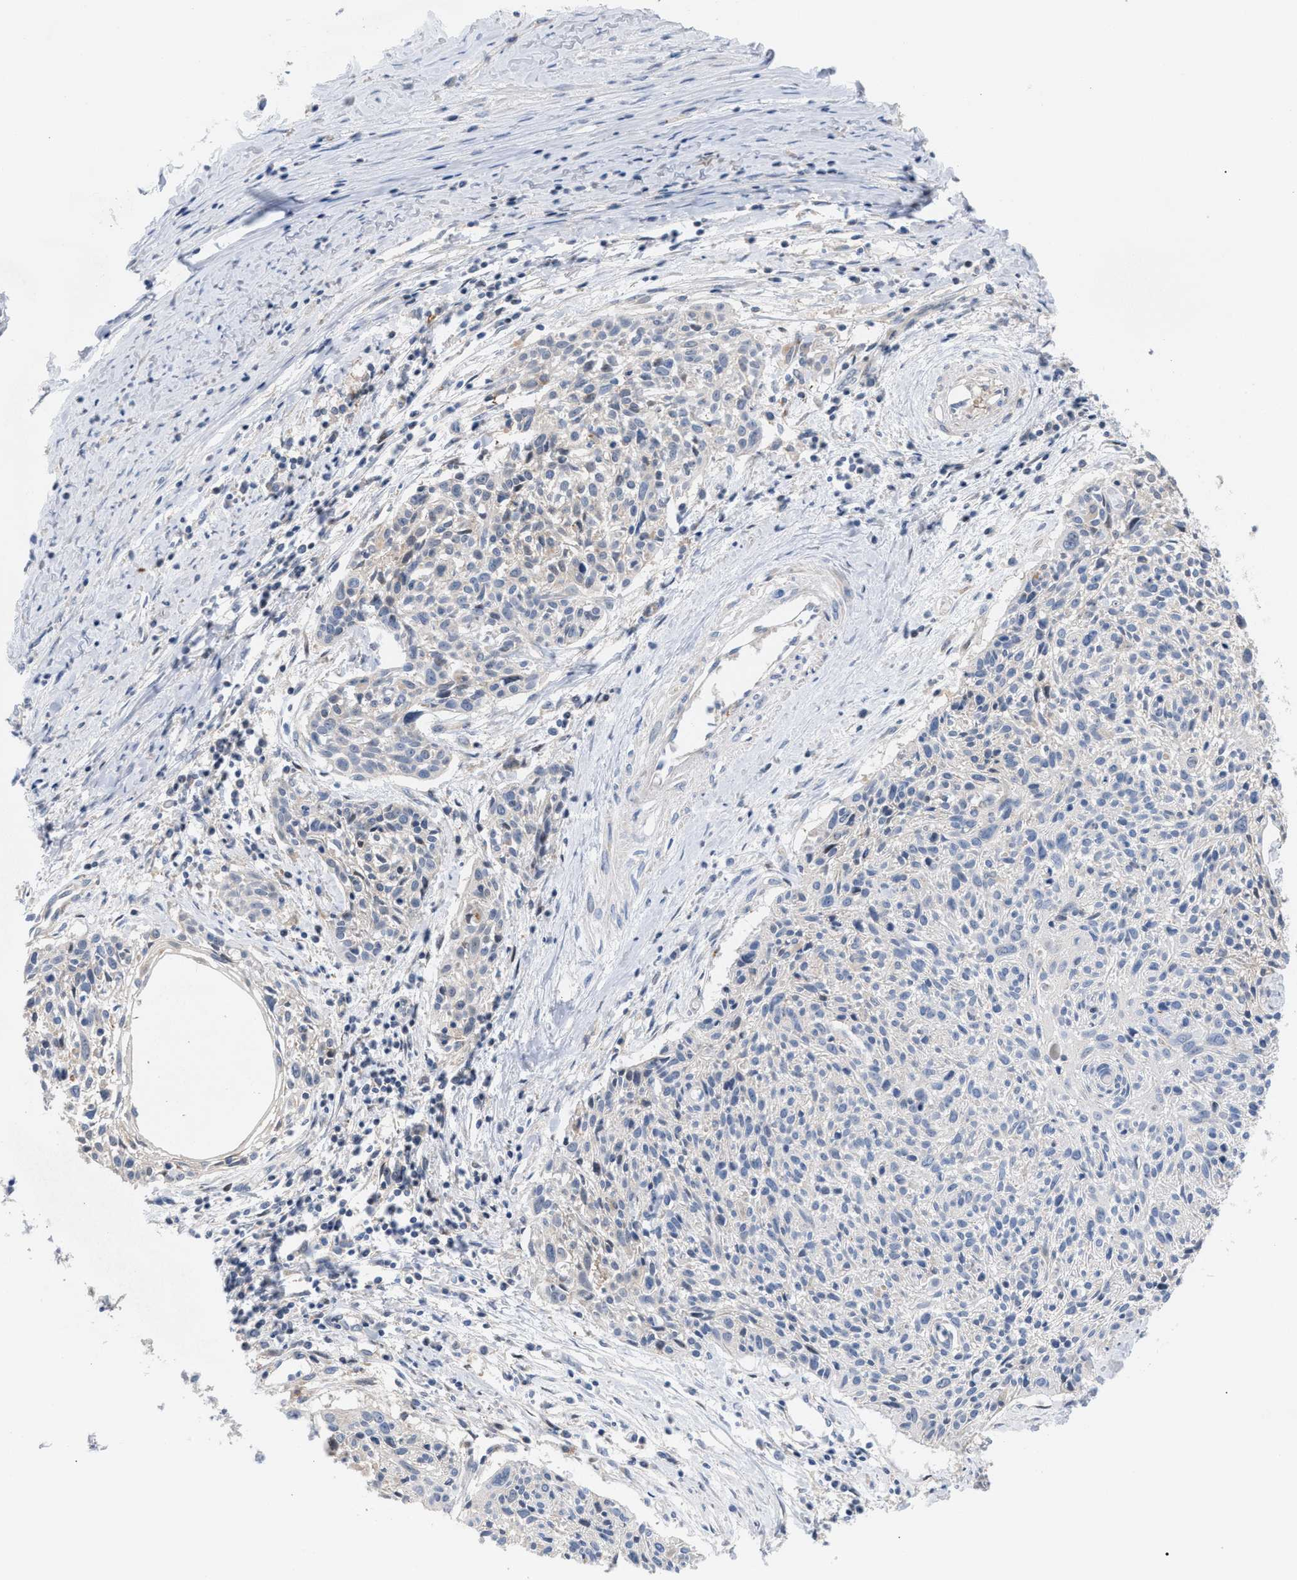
{"staining": {"intensity": "negative", "quantity": "none", "location": "none"}, "tissue": "cervical cancer", "cell_type": "Tumor cells", "image_type": "cancer", "snomed": [{"axis": "morphology", "description": "Squamous cell carcinoma, NOS"}, {"axis": "topography", "description": "Cervix"}], "caption": "Immunohistochemical staining of squamous cell carcinoma (cervical) exhibits no significant staining in tumor cells.", "gene": "MBTD1", "patient": {"sex": "female", "age": 51}}